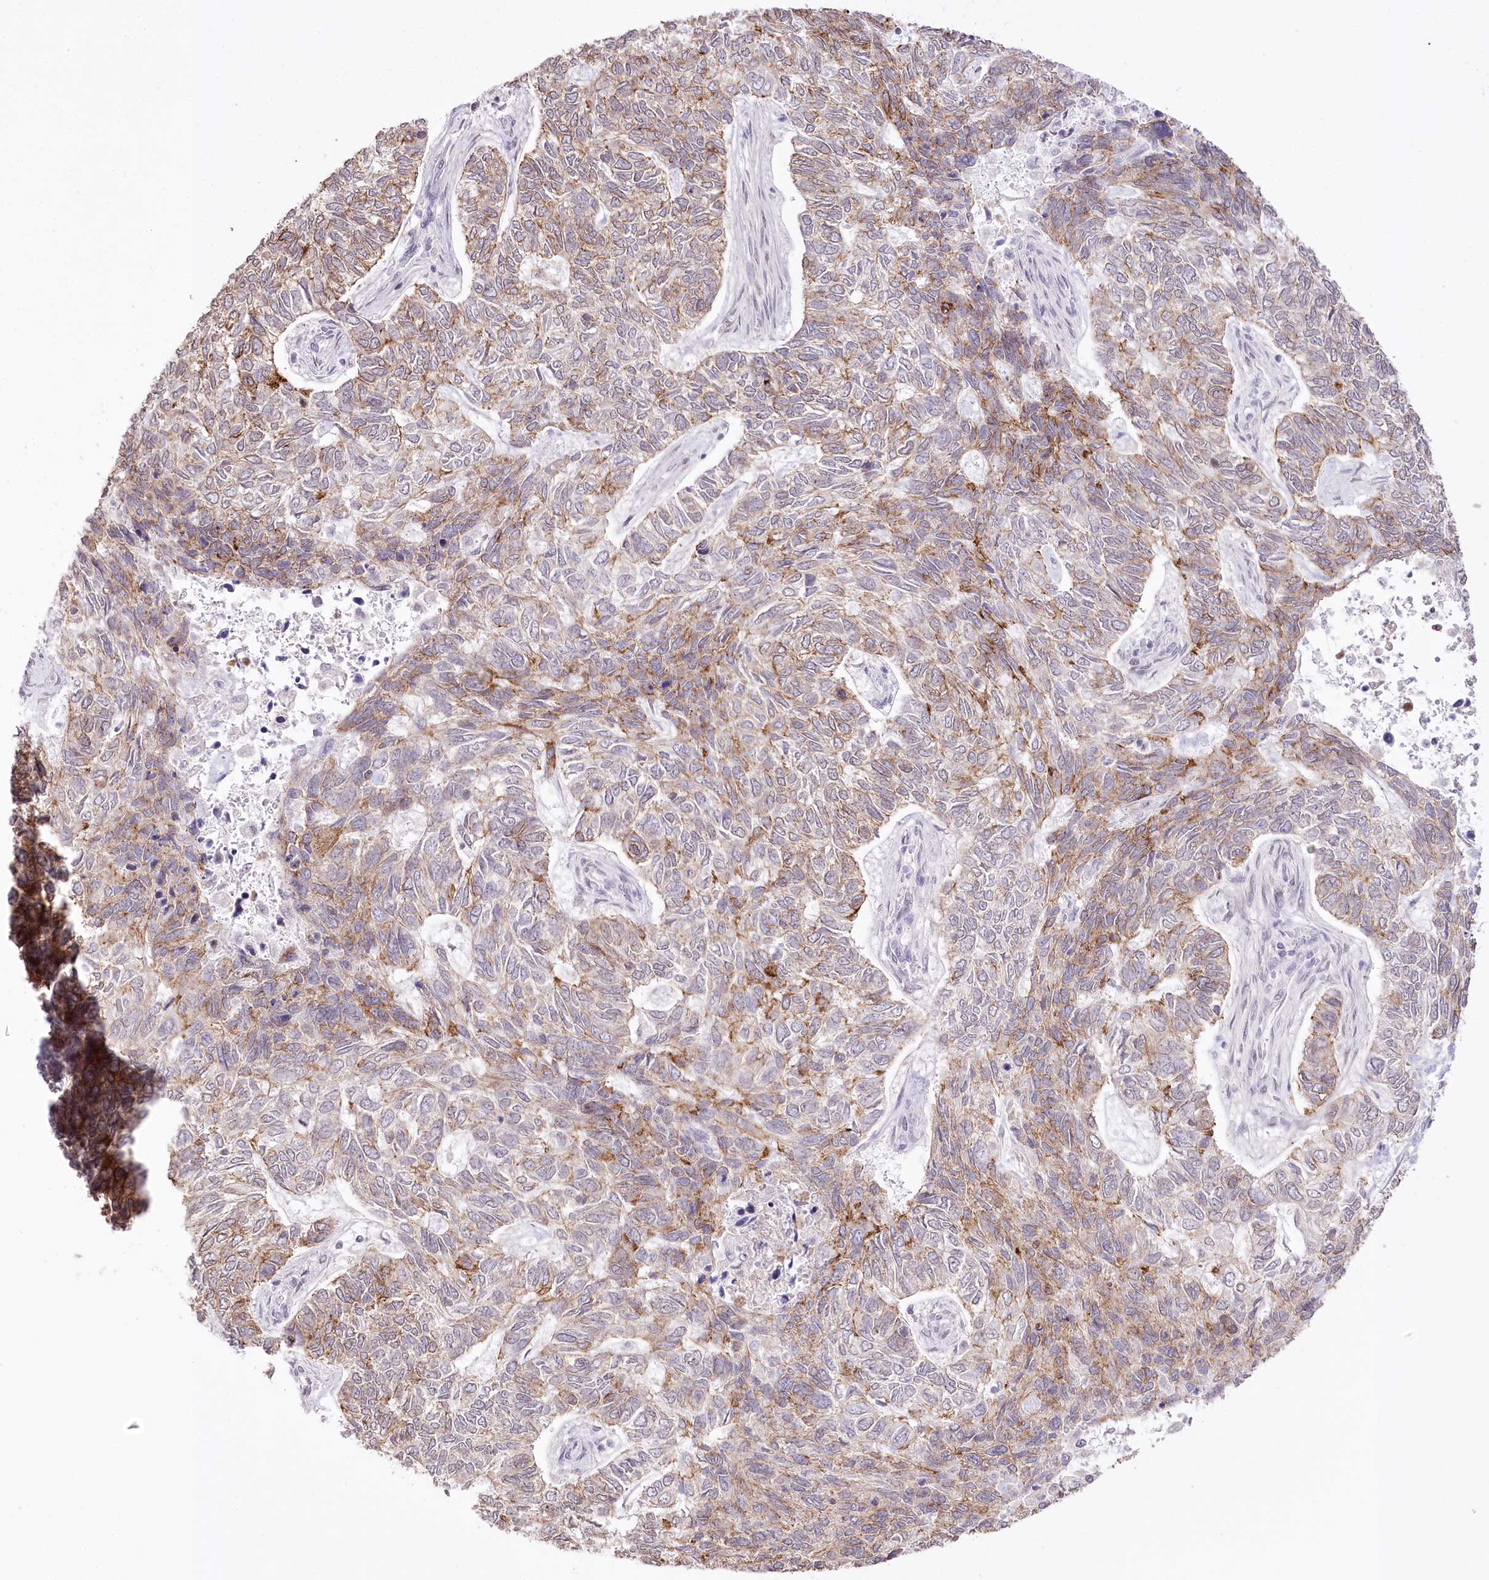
{"staining": {"intensity": "moderate", "quantity": ">75%", "location": "cytoplasmic/membranous"}, "tissue": "skin cancer", "cell_type": "Tumor cells", "image_type": "cancer", "snomed": [{"axis": "morphology", "description": "Basal cell carcinoma"}, {"axis": "topography", "description": "Skin"}], "caption": "High-power microscopy captured an immunohistochemistry photomicrograph of skin cancer, revealing moderate cytoplasmic/membranous positivity in about >75% of tumor cells.", "gene": "SLC39A10", "patient": {"sex": "female", "age": 65}}